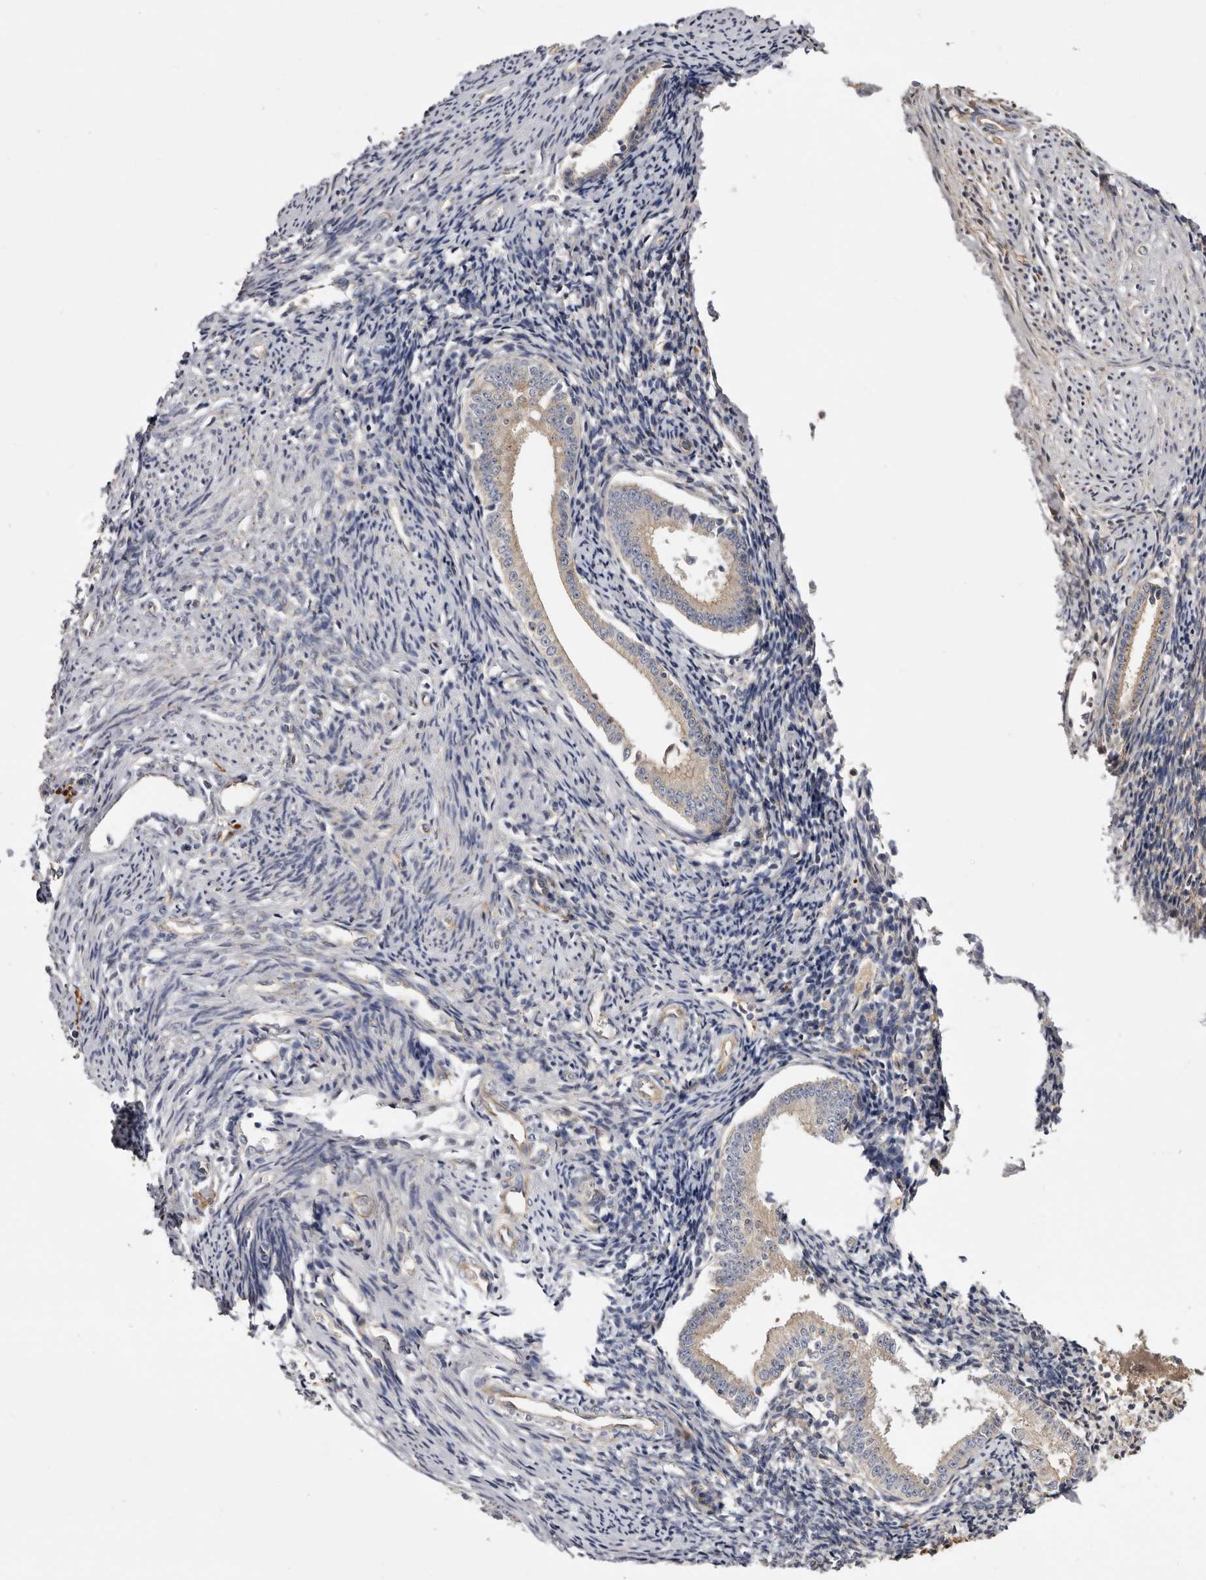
{"staining": {"intensity": "weak", "quantity": "<25%", "location": "cytoplasmic/membranous"}, "tissue": "endometrium", "cell_type": "Cells in endometrial stroma", "image_type": "normal", "snomed": [{"axis": "morphology", "description": "Normal tissue, NOS"}, {"axis": "topography", "description": "Endometrium"}], "caption": "High power microscopy micrograph of an immunohistochemistry image of normal endometrium, revealing no significant expression in cells in endometrial stroma. (Immunohistochemistry, brightfield microscopy, high magnification).", "gene": "INKA2", "patient": {"sex": "female", "age": 56}}